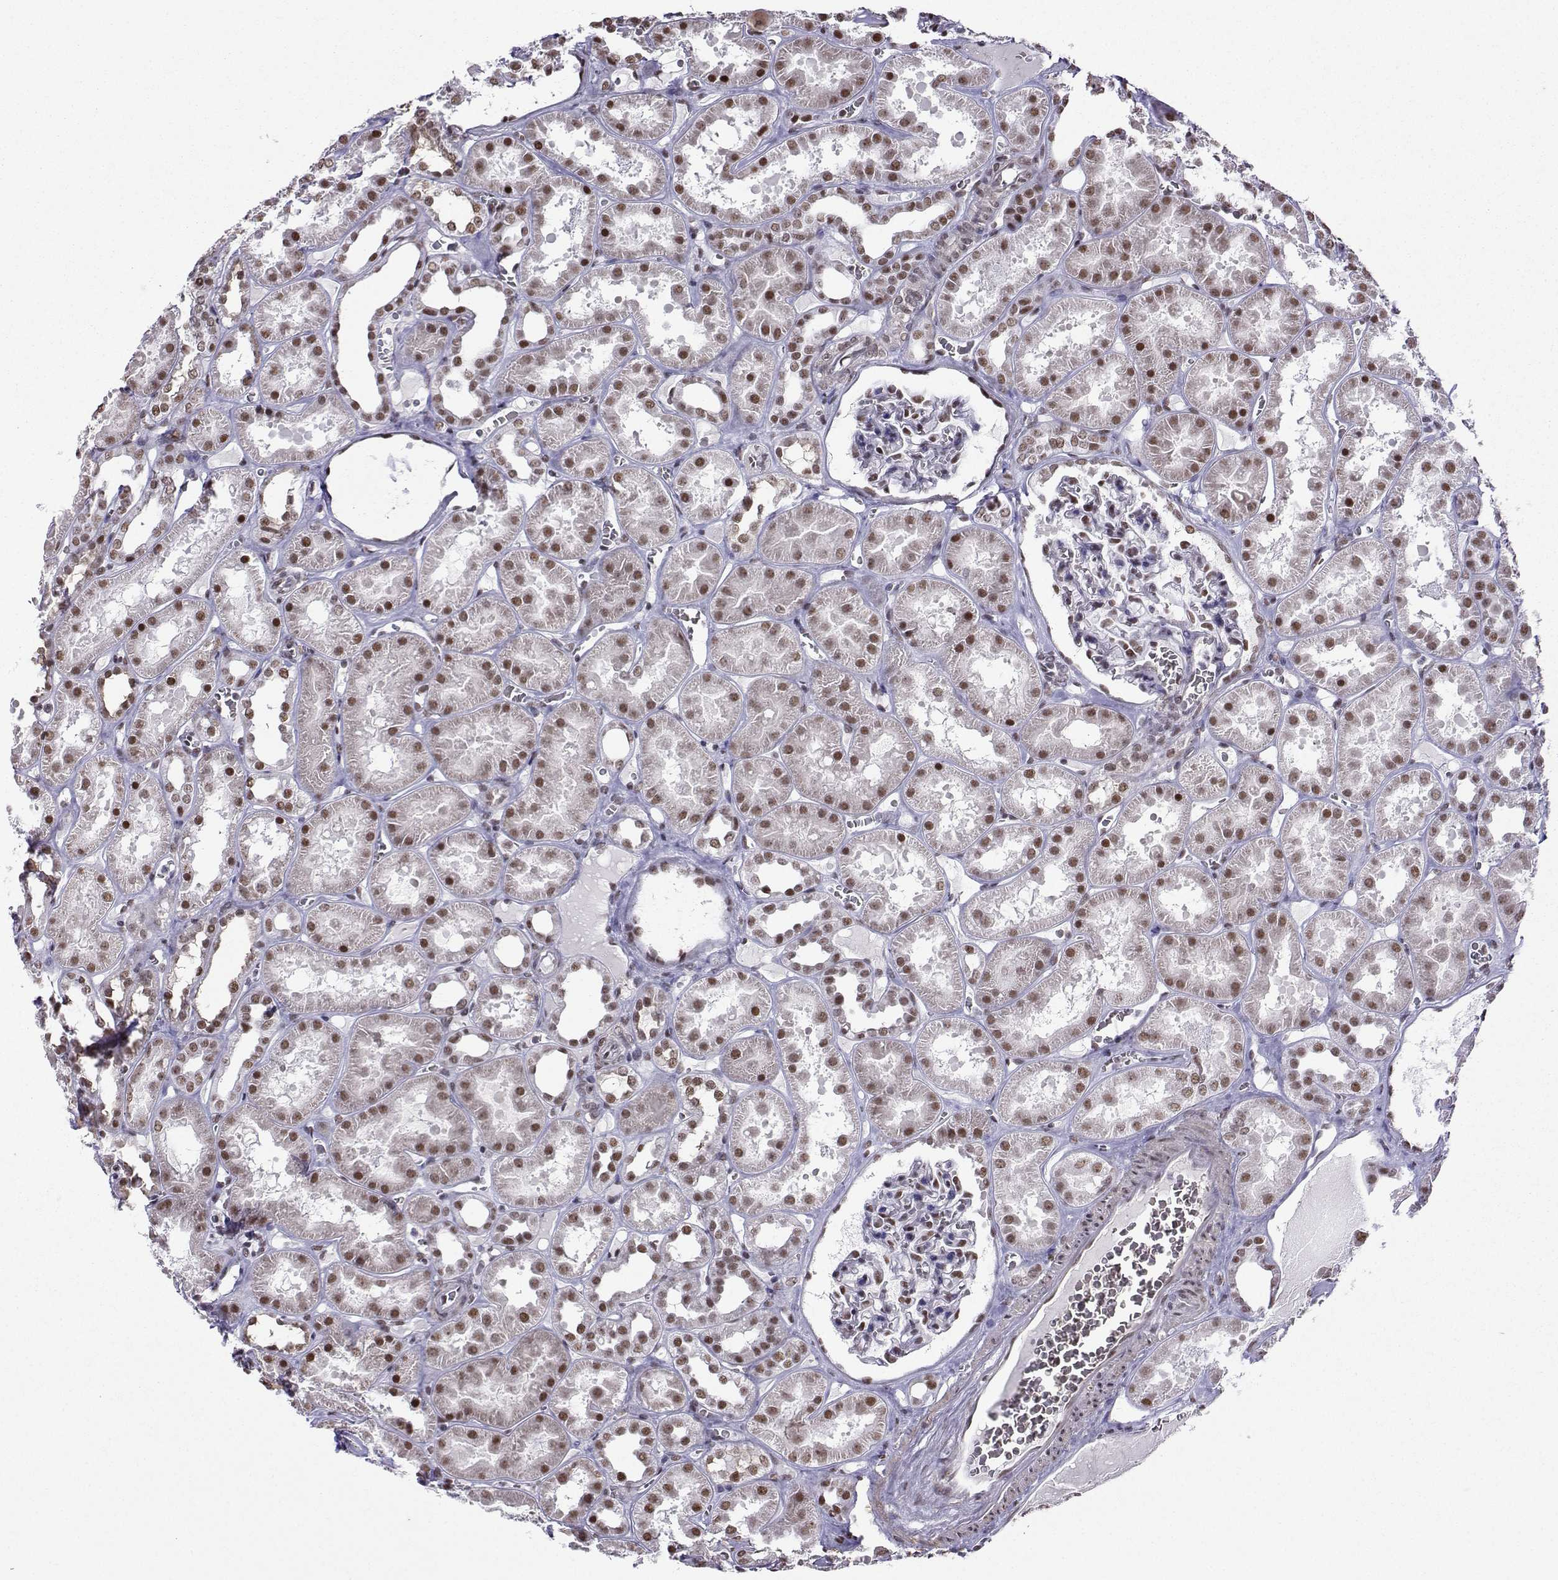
{"staining": {"intensity": "moderate", "quantity": "<25%", "location": "nuclear"}, "tissue": "kidney", "cell_type": "Cells in glomeruli", "image_type": "normal", "snomed": [{"axis": "morphology", "description": "Normal tissue, NOS"}, {"axis": "topography", "description": "Kidney"}], "caption": "DAB immunohistochemical staining of benign human kidney shows moderate nuclear protein staining in approximately <25% of cells in glomeruli.", "gene": "CCNK", "patient": {"sex": "female", "age": 41}}